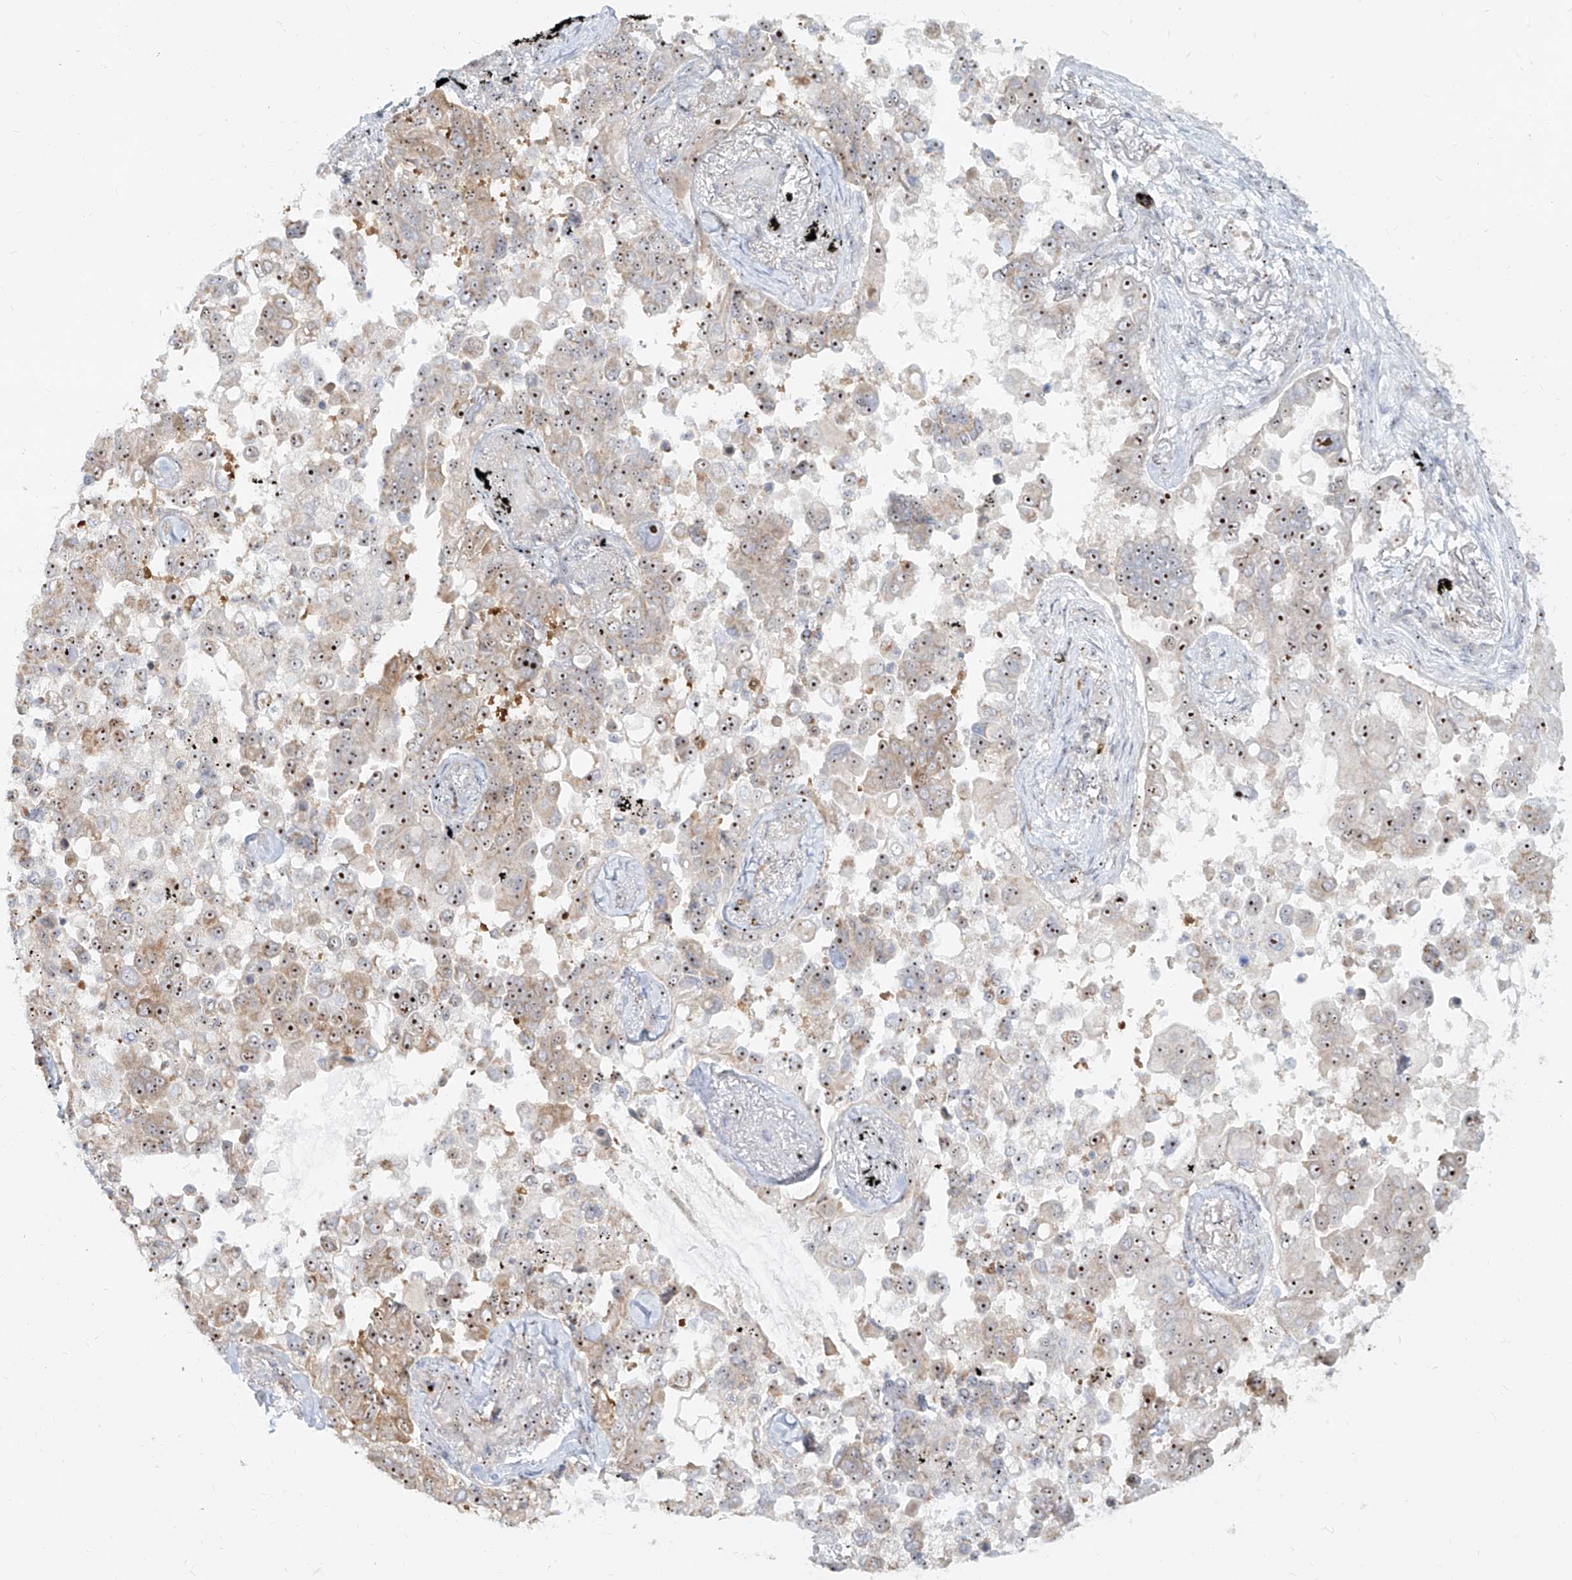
{"staining": {"intensity": "moderate", "quantity": ">75%", "location": "cytoplasmic/membranous,nuclear"}, "tissue": "lung cancer", "cell_type": "Tumor cells", "image_type": "cancer", "snomed": [{"axis": "morphology", "description": "Adenocarcinoma, NOS"}, {"axis": "topography", "description": "Lung"}], "caption": "The histopathology image displays immunohistochemical staining of adenocarcinoma (lung). There is moderate cytoplasmic/membranous and nuclear positivity is appreciated in about >75% of tumor cells. (Brightfield microscopy of DAB IHC at high magnification).", "gene": "BYSL", "patient": {"sex": "female", "age": 67}}